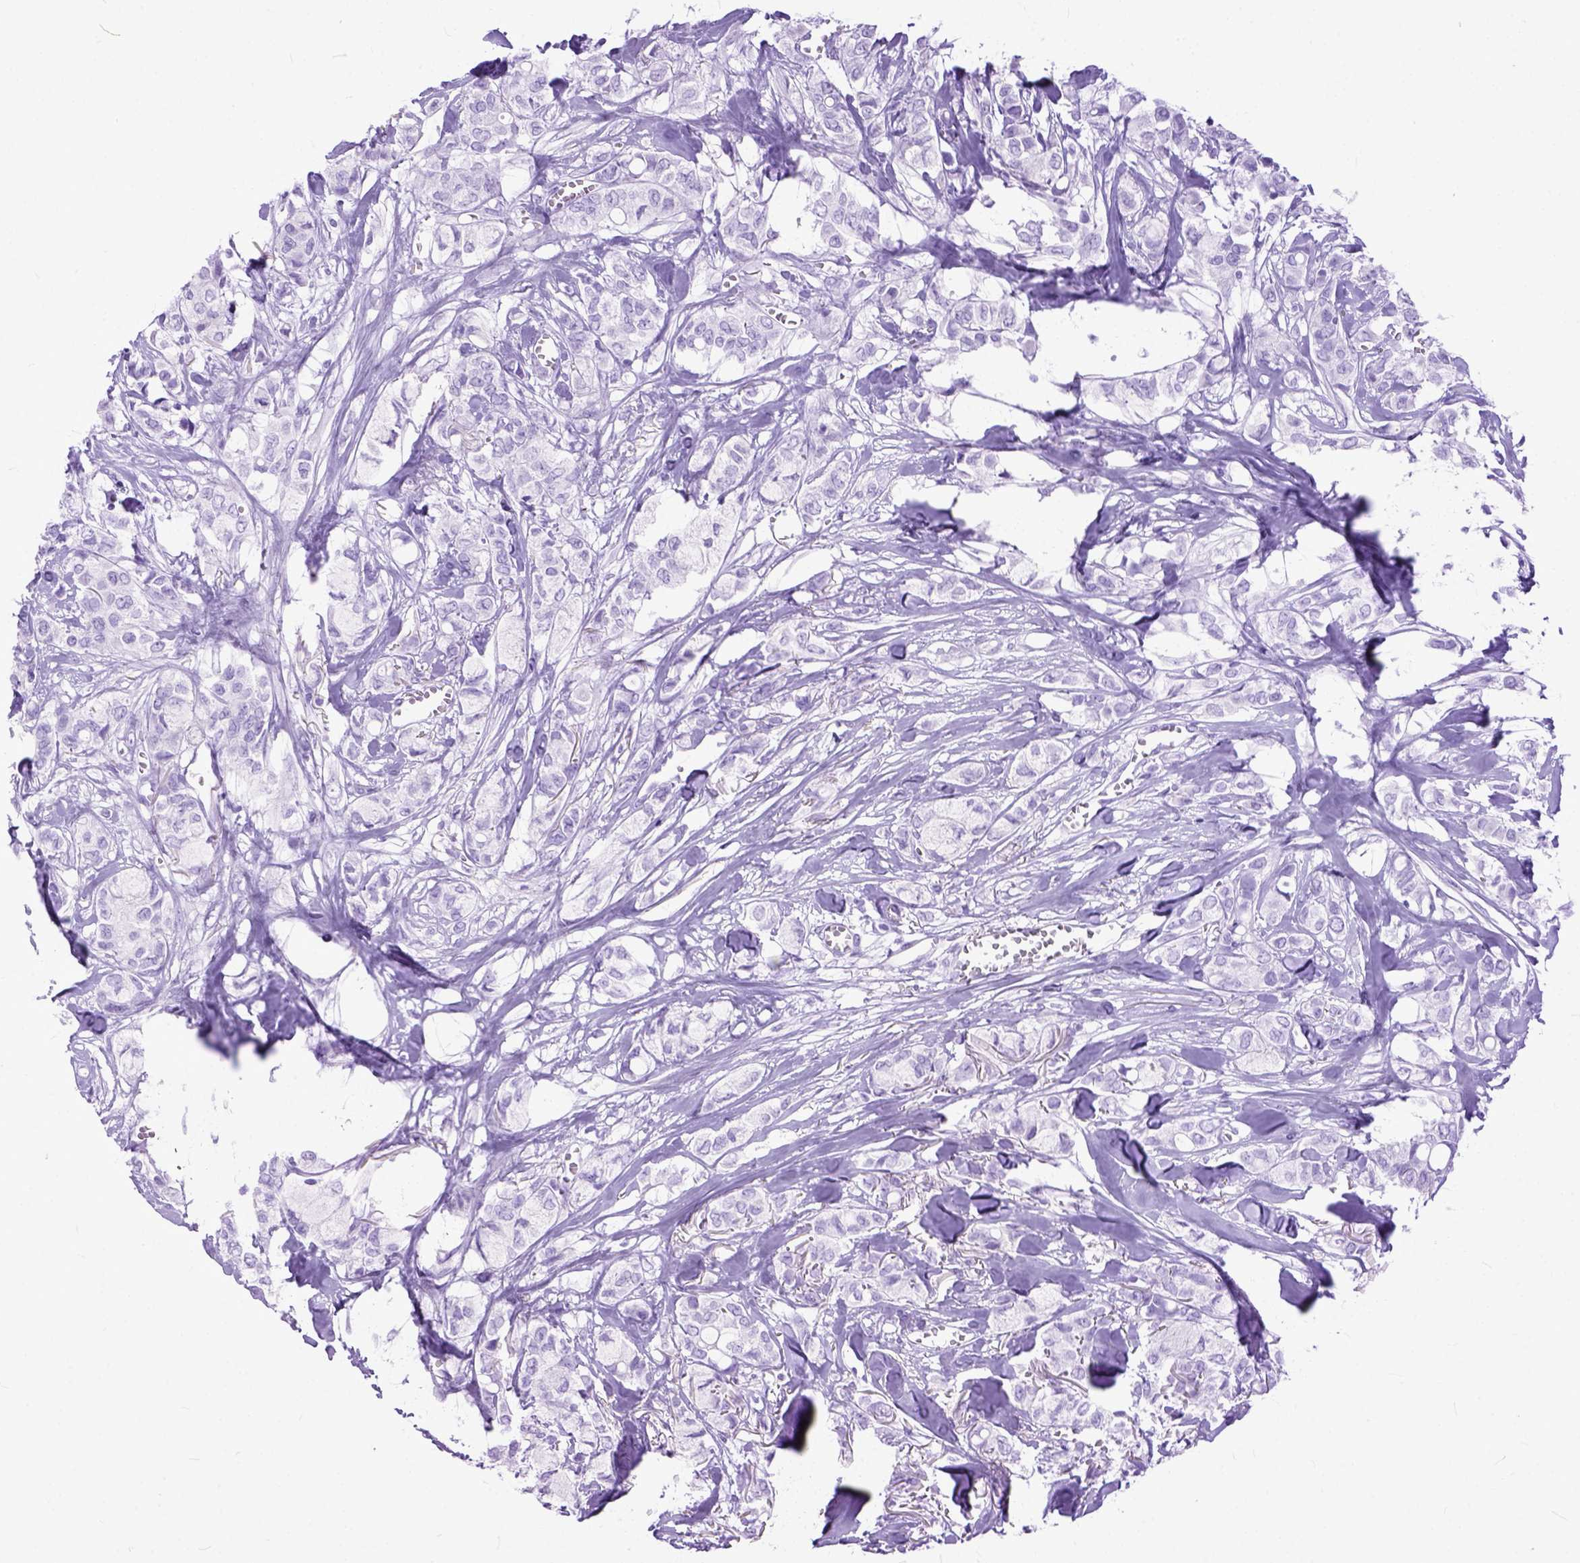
{"staining": {"intensity": "negative", "quantity": "none", "location": "none"}, "tissue": "breast cancer", "cell_type": "Tumor cells", "image_type": "cancer", "snomed": [{"axis": "morphology", "description": "Duct carcinoma"}, {"axis": "topography", "description": "Breast"}], "caption": "Immunohistochemistry of intraductal carcinoma (breast) demonstrates no staining in tumor cells. (DAB (3,3'-diaminobenzidine) IHC with hematoxylin counter stain).", "gene": "GNGT1", "patient": {"sex": "female", "age": 85}}